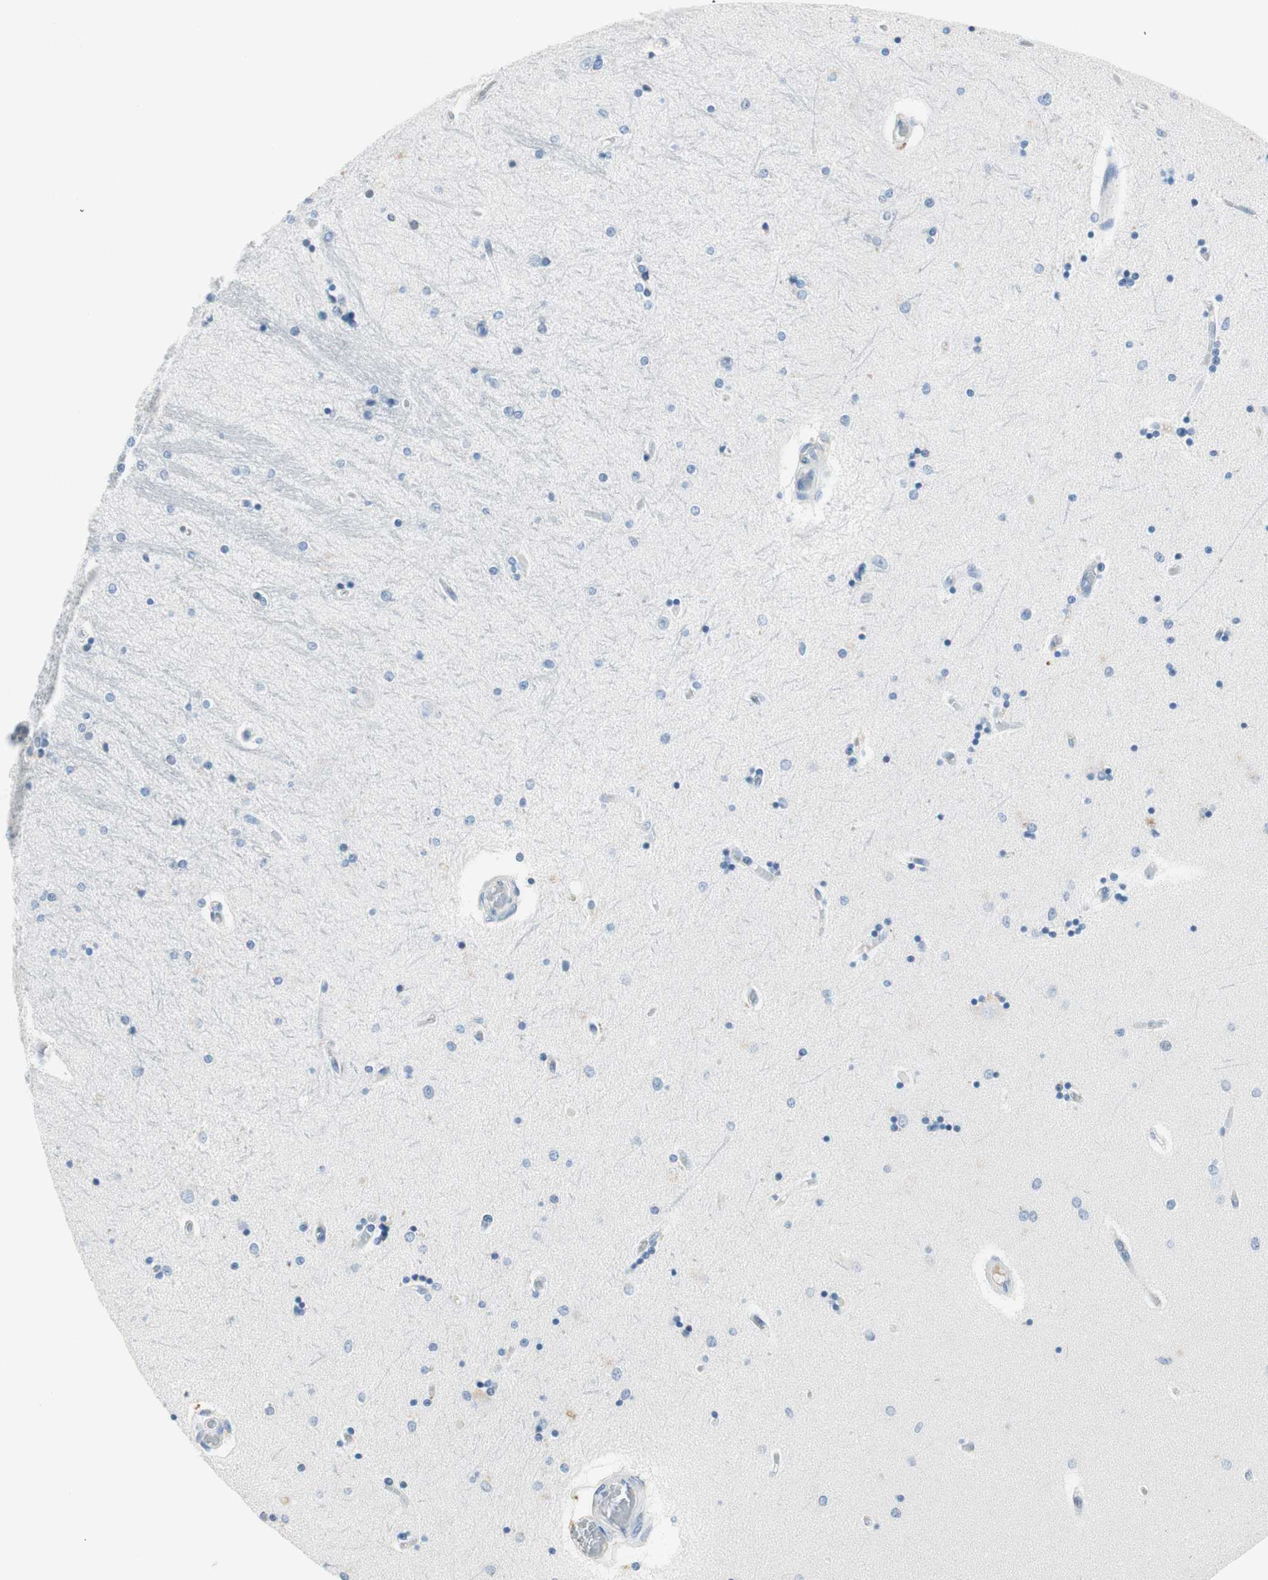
{"staining": {"intensity": "negative", "quantity": "none", "location": "none"}, "tissue": "hippocampus", "cell_type": "Glial cells", "image_type": "normal", "snomed": [{"axis": "morphology", "description": "Normal tissue, NOS"}, {"axis": "topography", "description": "Hippocampus"}], "caption": "A photomicrograph of hippocampus stained for a protein shows no brown staining in glial cells. (IHC, brightfield microscopy, high magnification).", "gene": "EZH2", "patient": {"sex": "female", "age": 54}}